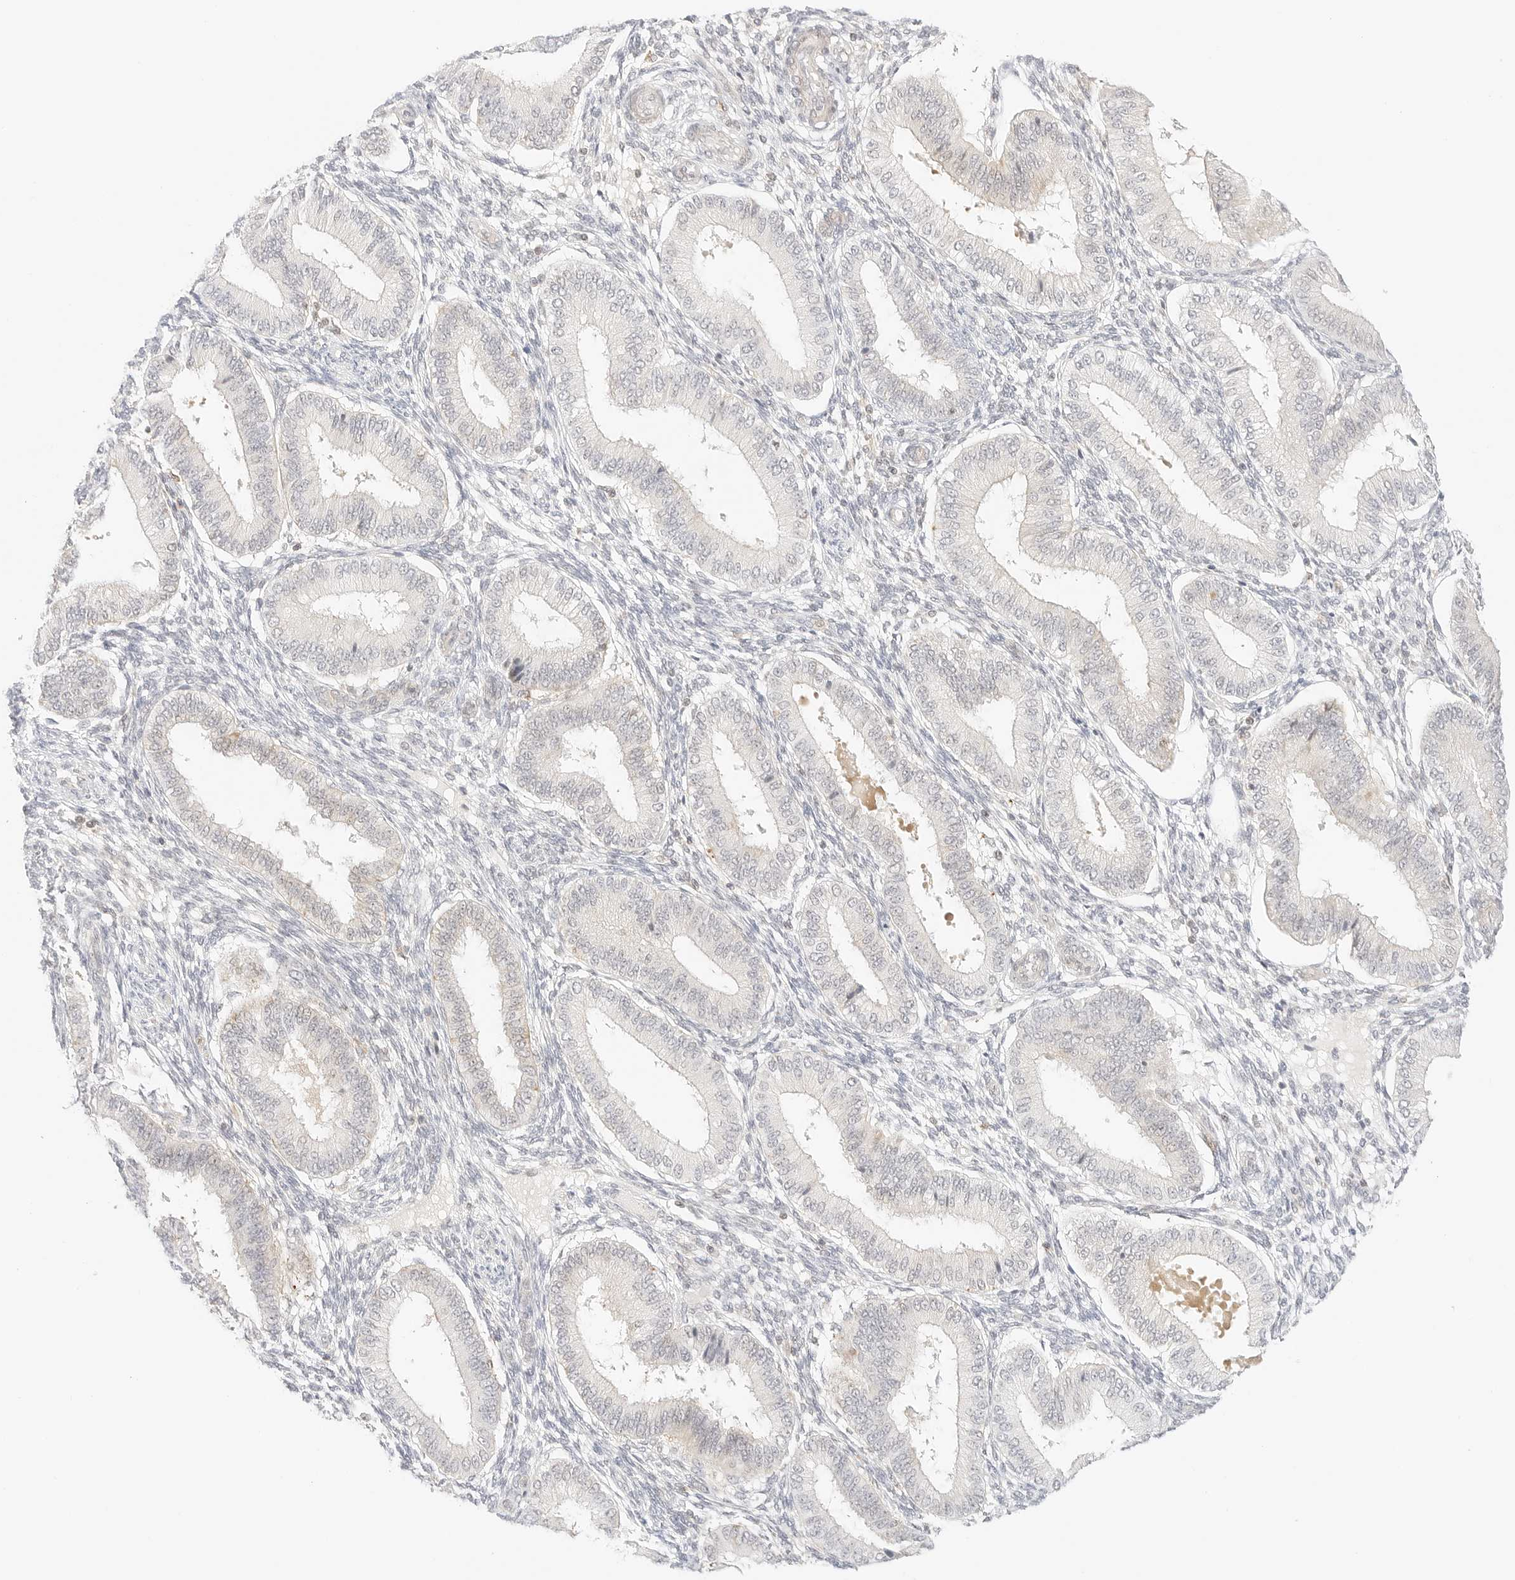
{"staining": {"intensity": "negative", "quantity": "none", "location": "none"}, "tissue": "endometrium", "cell_type": "Cells in endometrial stroma", "image_type": "normal", "snomed": [{"axis": "morphology", "description": "Normal tissue, NOS"}, {"axis": "topography", "description": "Endometrium"}], "caption": "Immunohistochemistry photomicrograph of normal endometrium: endometrium stained with DAB (3,3'-diaminobenzidine) shows no significant protein staining in cells in endometrial stroma. (DAB (3,3'-diaminobenzidine) IHC, high magnification).", "gene": "GNAS", "patient": {"sex": "female", "age": 39}}